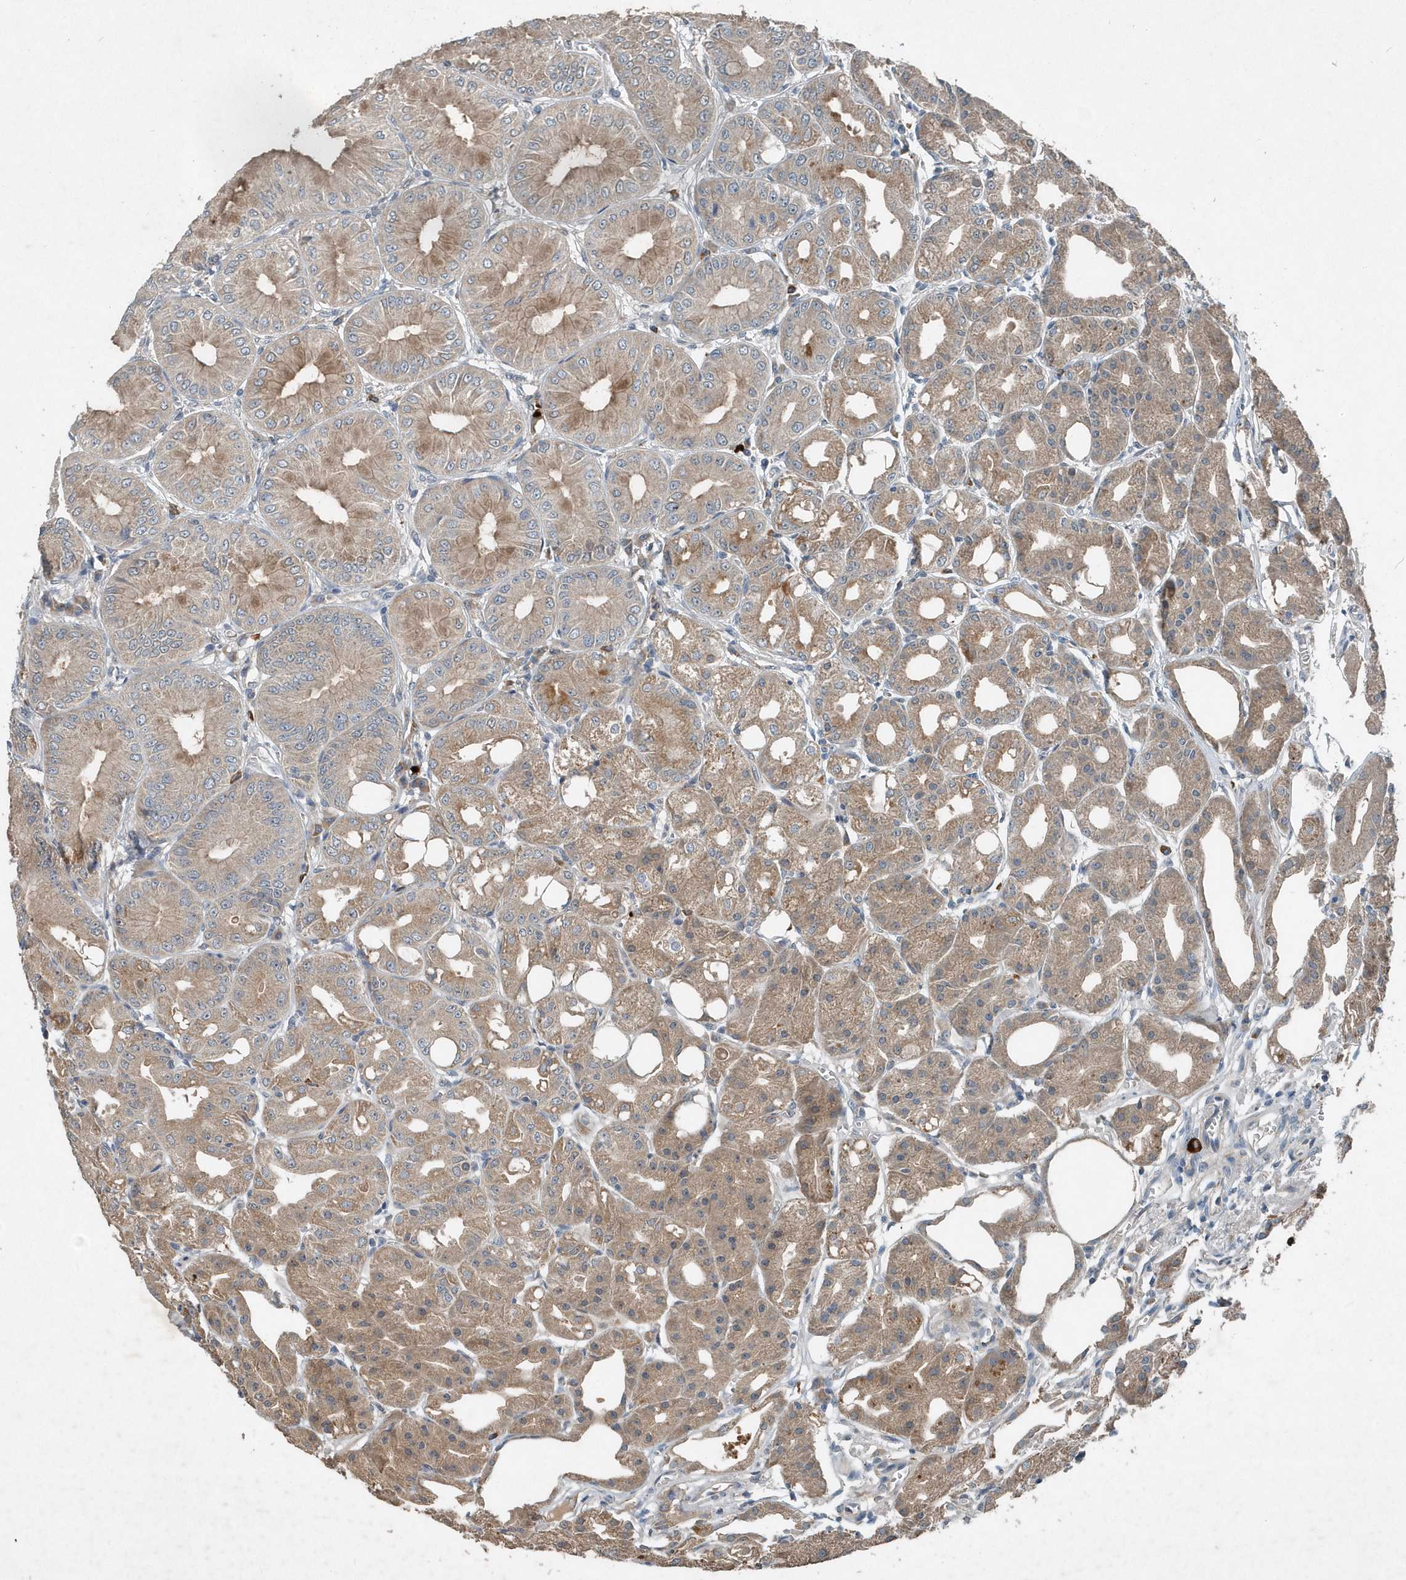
{"staining": {"intensity": "moderate", "quantity": ">75%", "location": "cytoplasmic/membranous"}, "tissue": "stomach", "cell_type": "Glandular cells", "image_type": "normal", "snomed": [{"axis": "morphology", "description": "Normal tissue, NOS"}, {"axis": "topography", "description": "Stomach, lower"}], "caption": "IHC (DAB (3,3'-diaminobenzidine)) staining of benign stomach displays moderate cytoplasmic/membranous protein expression in about >75% of glandular cells. The staining was performed using DAB (3,3'-diaminobenzidine) to visualize the protein expression in brown, while the nuclei were stained in blue with hematoxylin (Magnification: 20x).", "gene": "SCFD2", "patient": {"sex": "male", "age": 71}}